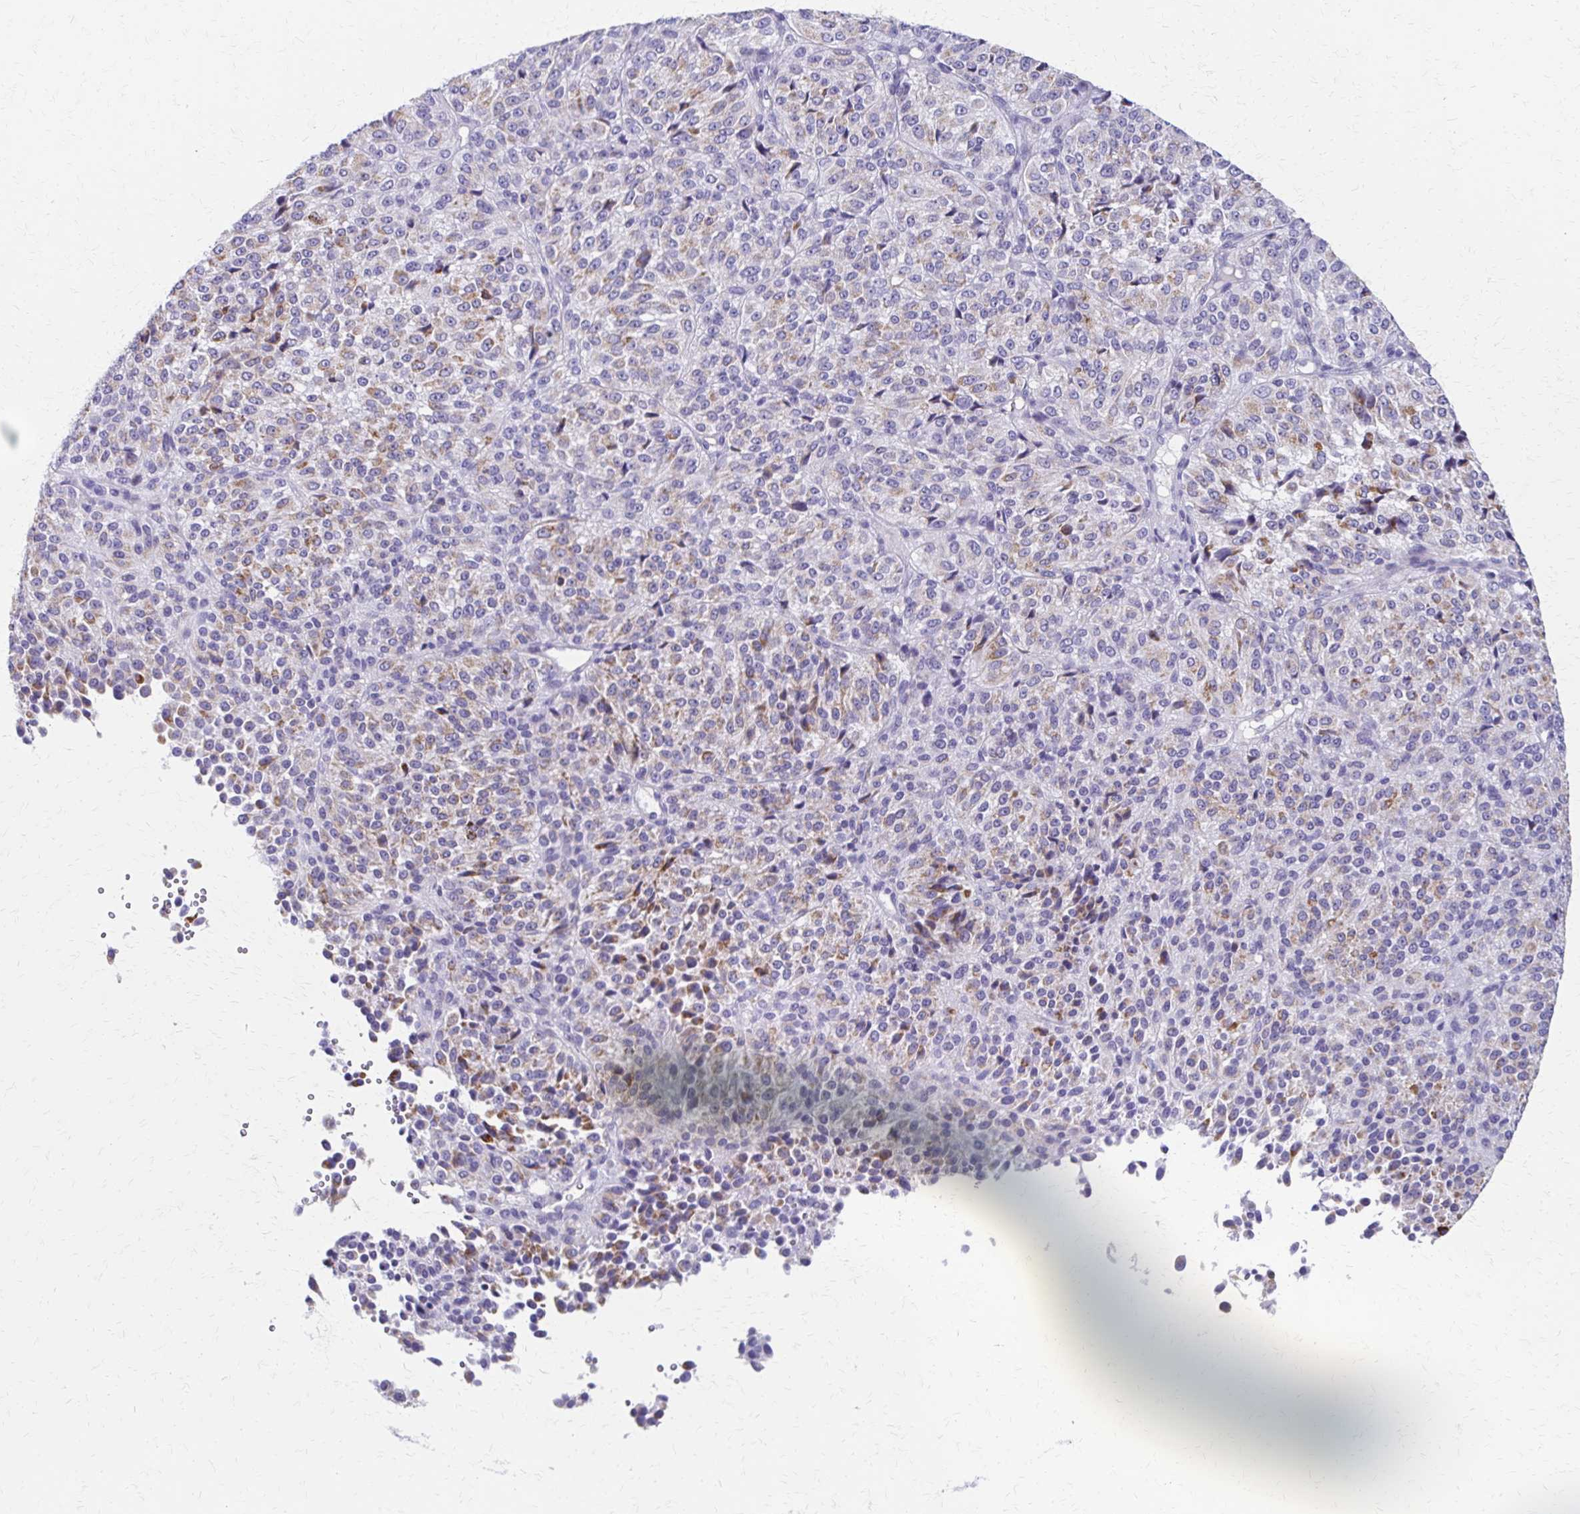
{"staining": {"intensity": "weak", "quantity": "25%-75%", "location": "cytoplasmic/membranous"}, "tissue": "melanoma", "cell_type": "Tumor cells", "image_type": "cancer", "snomed": [{"axis": "morphology", "description": "Malignant melanoma, Metastatic site"}, {"axis": "topography", "description": "Brain"}], "caption": "Brown immunohistochemical staining in melanoma exhibits weak cytoplasmic/membranous staining in about 25%-75% of tumor cells. The protein of interest is stained brown, and the nuclei are stained in blue (DAB IHC with brightfield microscopy, high magnification).", "gene": "ZSCAN5B", "patient": {"sex": "female", "age": 56}}